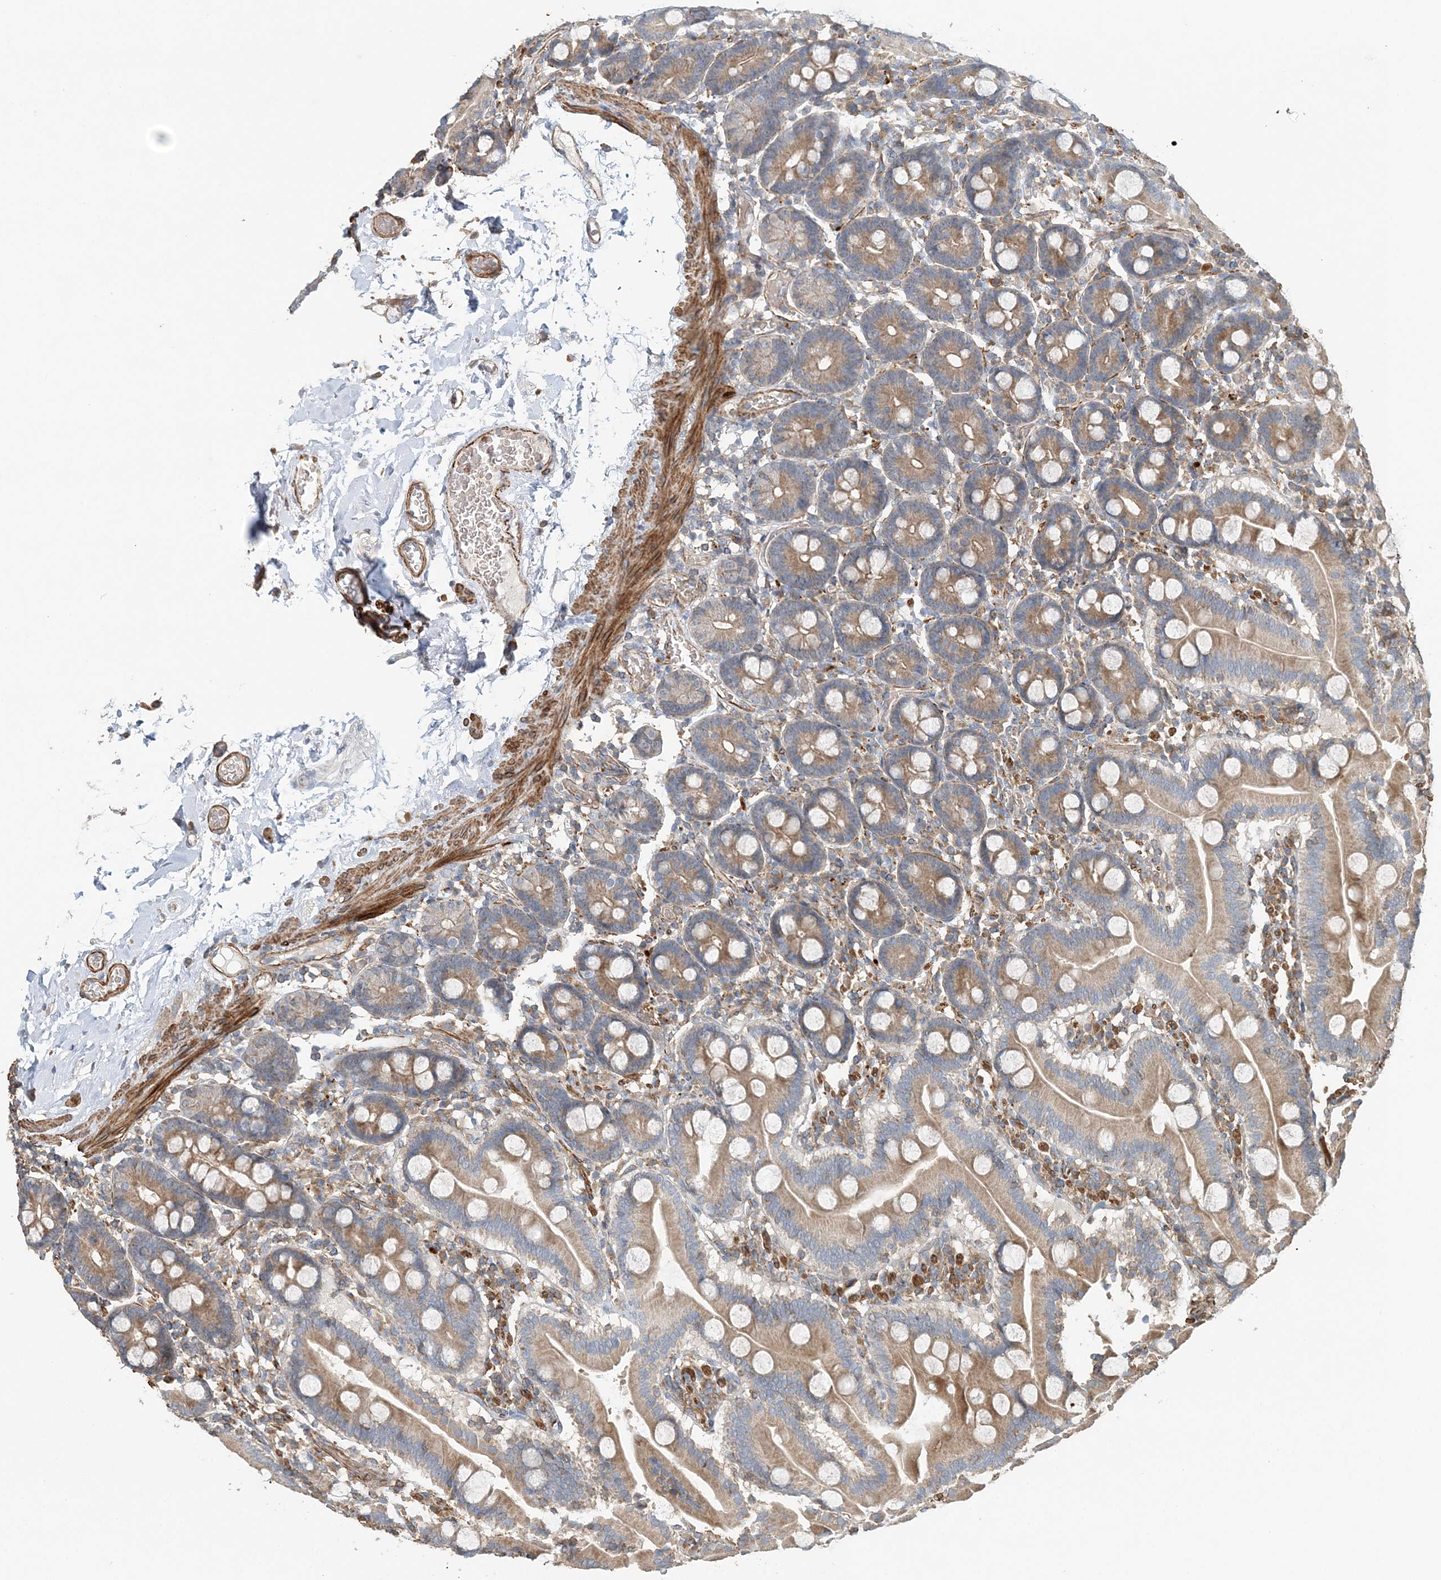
{"staining": {"intensity": "moderate", "quantity": "25%-75%", "location": "cytoplasmic/membranous"}, "tissue": "duodenum", "cell_type": "Glandular cells", "image_type": "normal", "snomed": [{"axis": "morphology", "description": "Normal tissue, NOS"}, {"axis": "topography", "description": "Duodenum"}], "caption": "Protein analysis of benign duodenum displays moderate cytoplasmic/membranous expression in approximately 25%-75% of glandular cells.", "gene": "TTI1", "patient": {"sex": "male", "age": 55}}